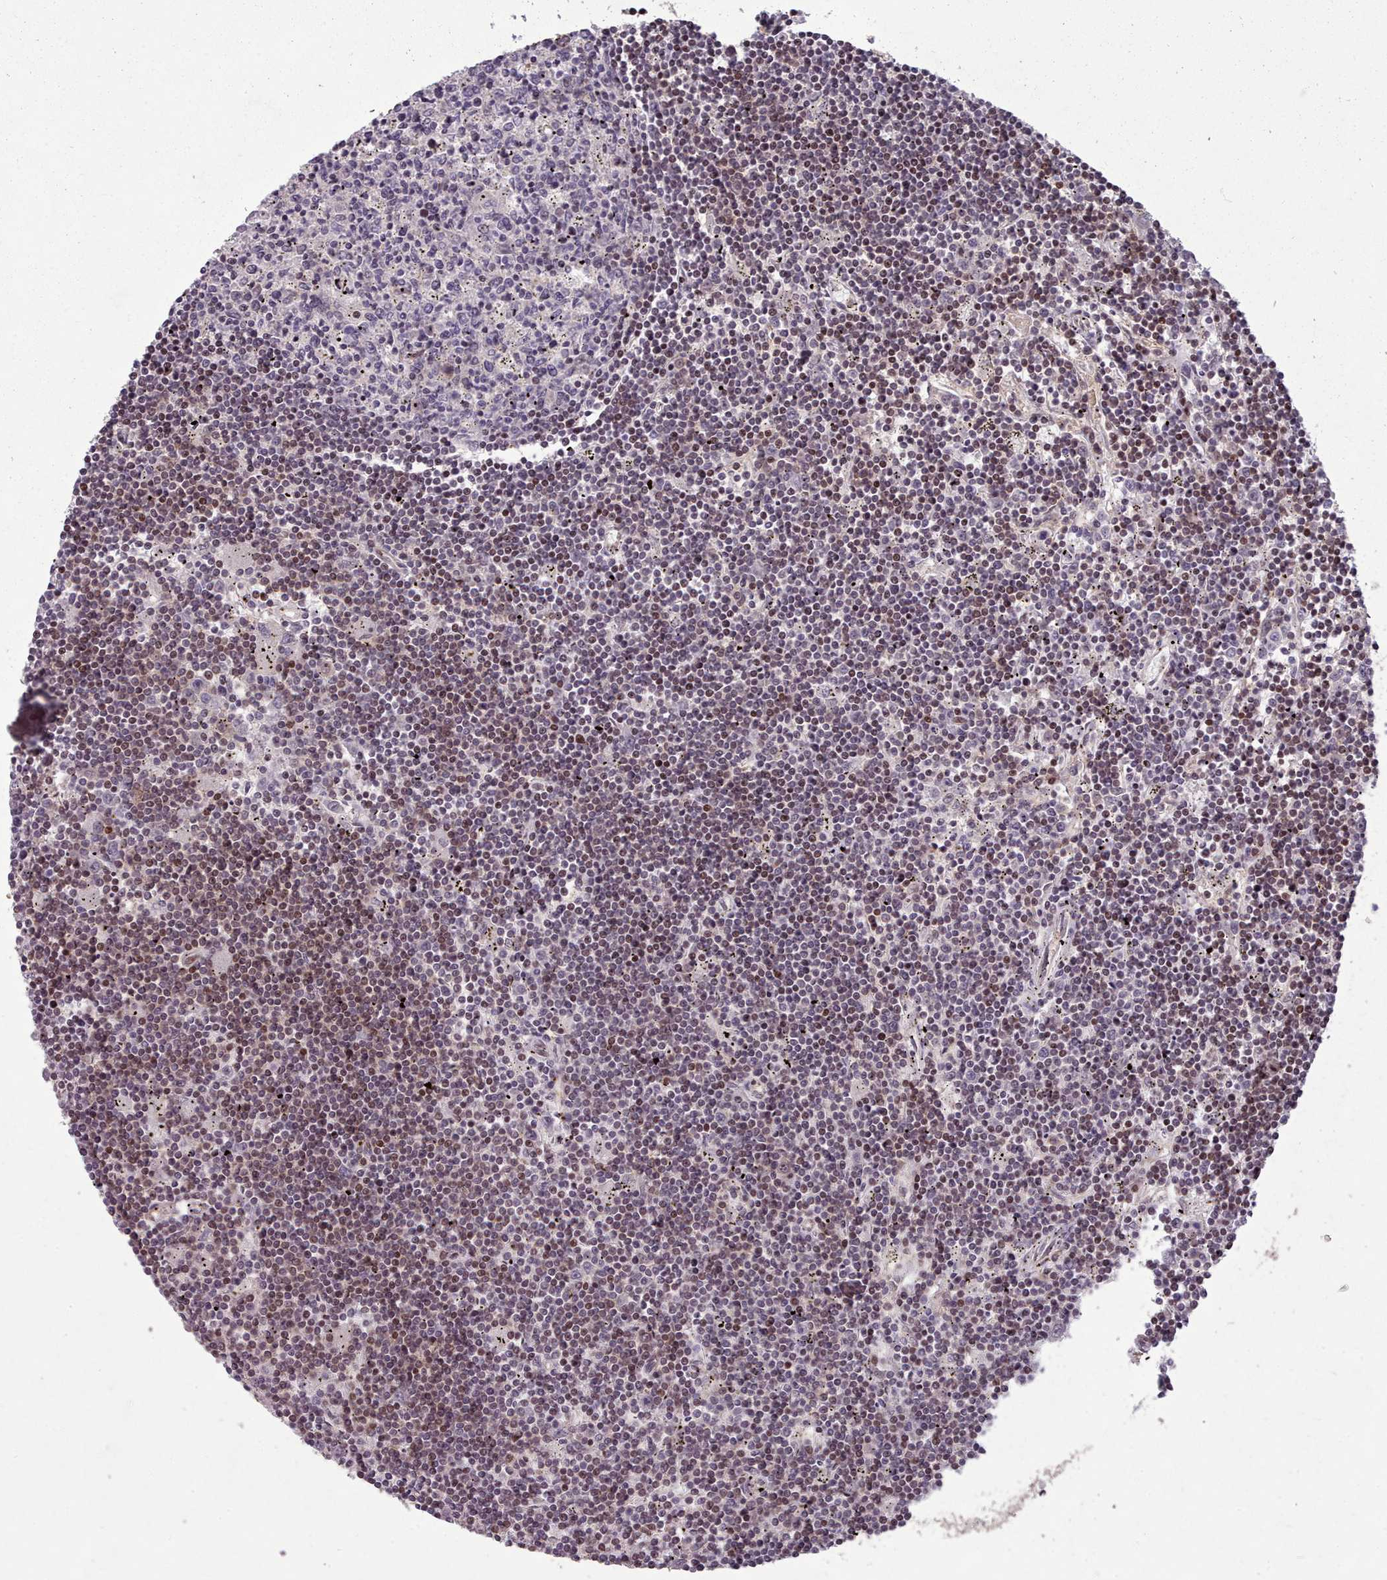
{"staining": {"intensity": "moderate", "quantity": "25%-75%", "location": "nuclear"}, "tissue": "lymphoma", "cell_type": "Tumor cells", "image_type": "cancer", "snomed": [{"axis": "morphology", "description": "Malignant lymphoma, non-Hodgkin's type, Low grade"}, {"axis": "topography", "description": "Spleen"}], "caption": "Protein staining shows moderate nuclear expression in about 25%-75% of tumor cells in low-grade malignant lymphoma, non-Hodgkin's type.", "gene": "ENSA", "patient": {"sex": "male", "age": 76}}